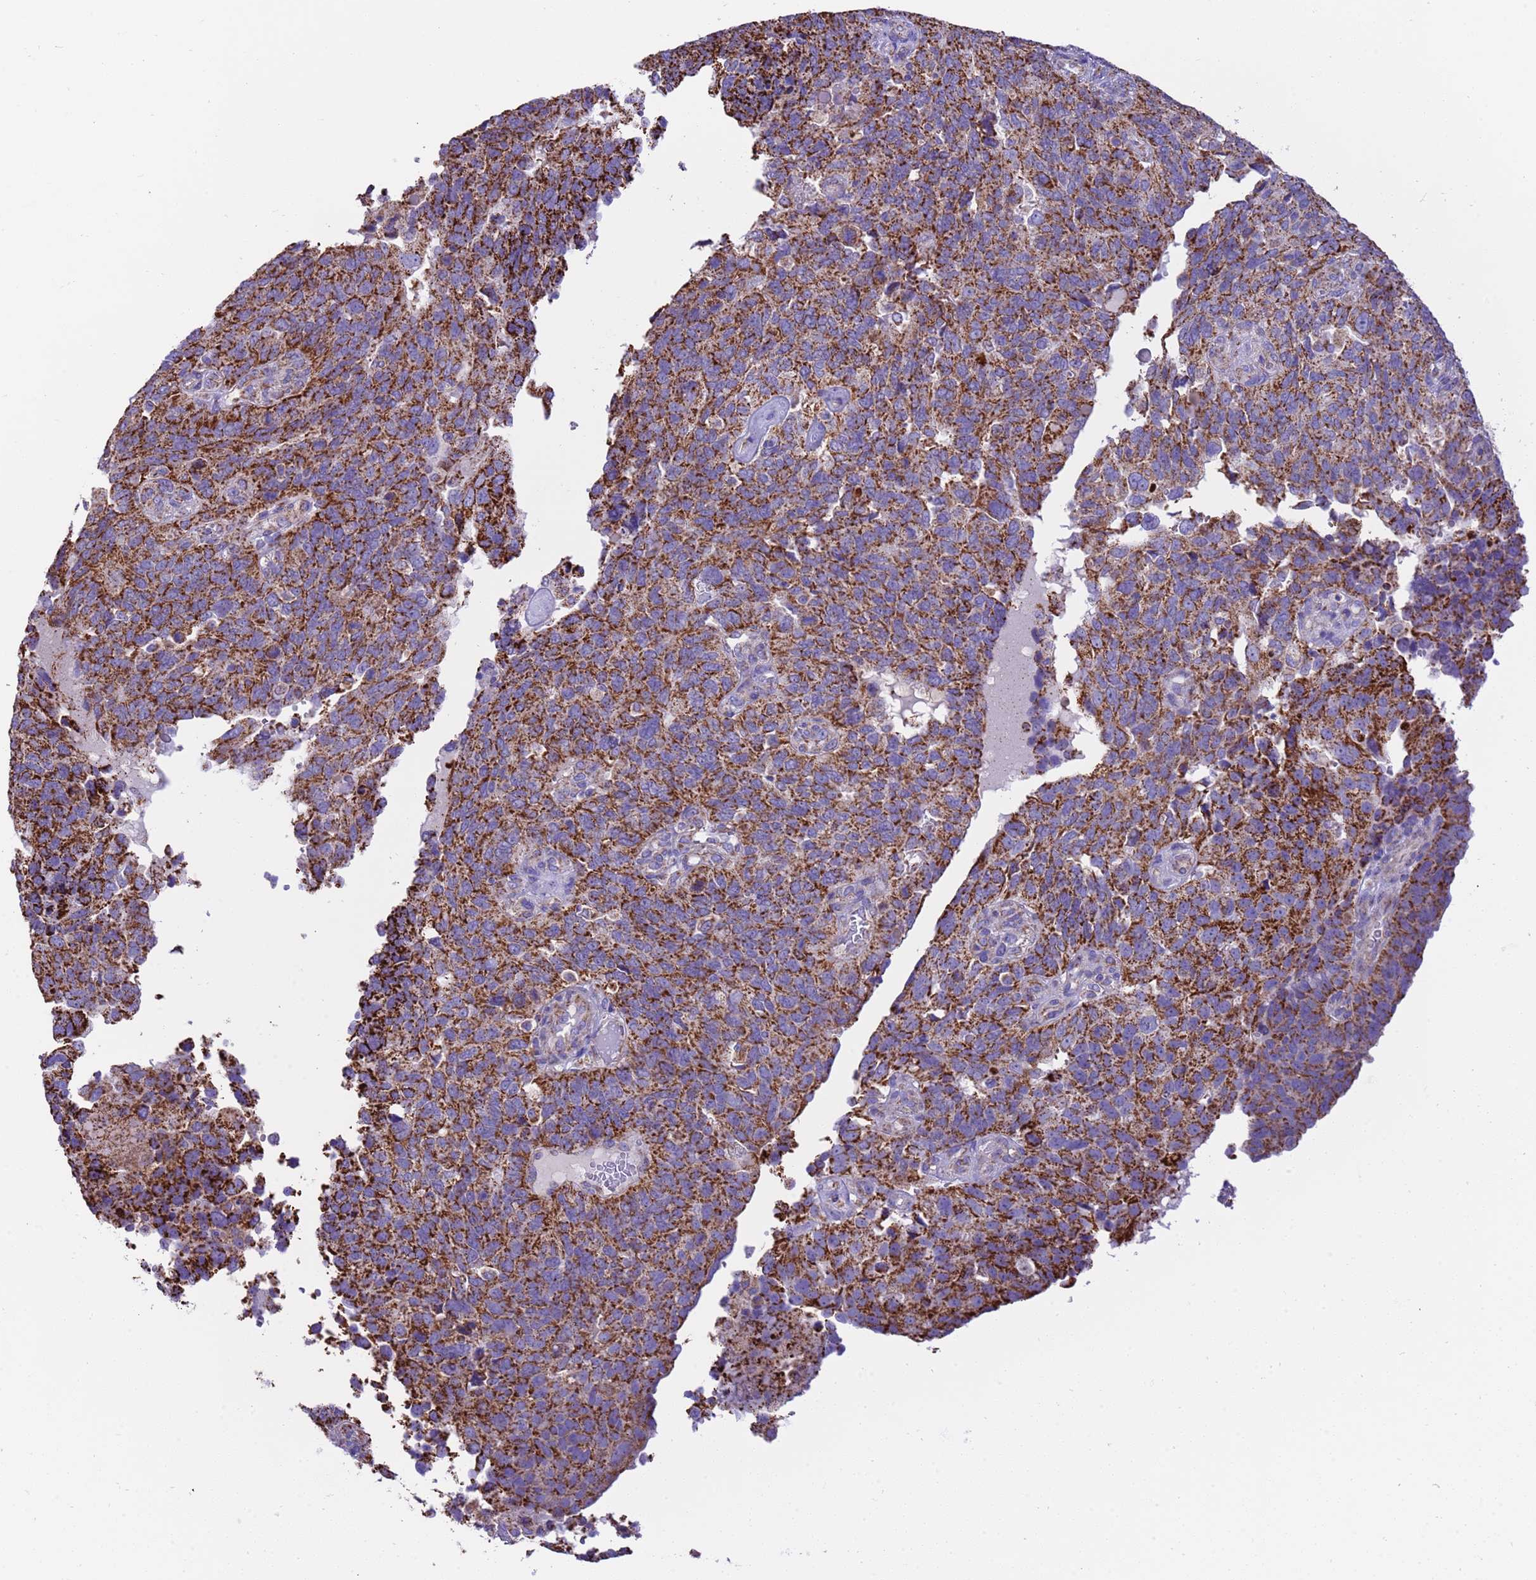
{"staining": {"intensity": "strong", "quantity": ">75%", "location": "cytoplasmic/membranous"}, "tissue": "endometrial cancer", "cell_type": "Tumor cells", "image_type": "cancer", "snomed": [{"axis": "morphology", "description": "Adenocarcinoma, NOS"}, {"axis": "topography", "description": "Endometrium"}], "caption": "Immunohistochemical staining of human endometrial cancer (adenocarcinoma) reveals strong cytoplasmic/membranous protein expression in about >75% of tumor cells.", "gene": "RNF165", "patient": {"sex": "female", "age": 66}}